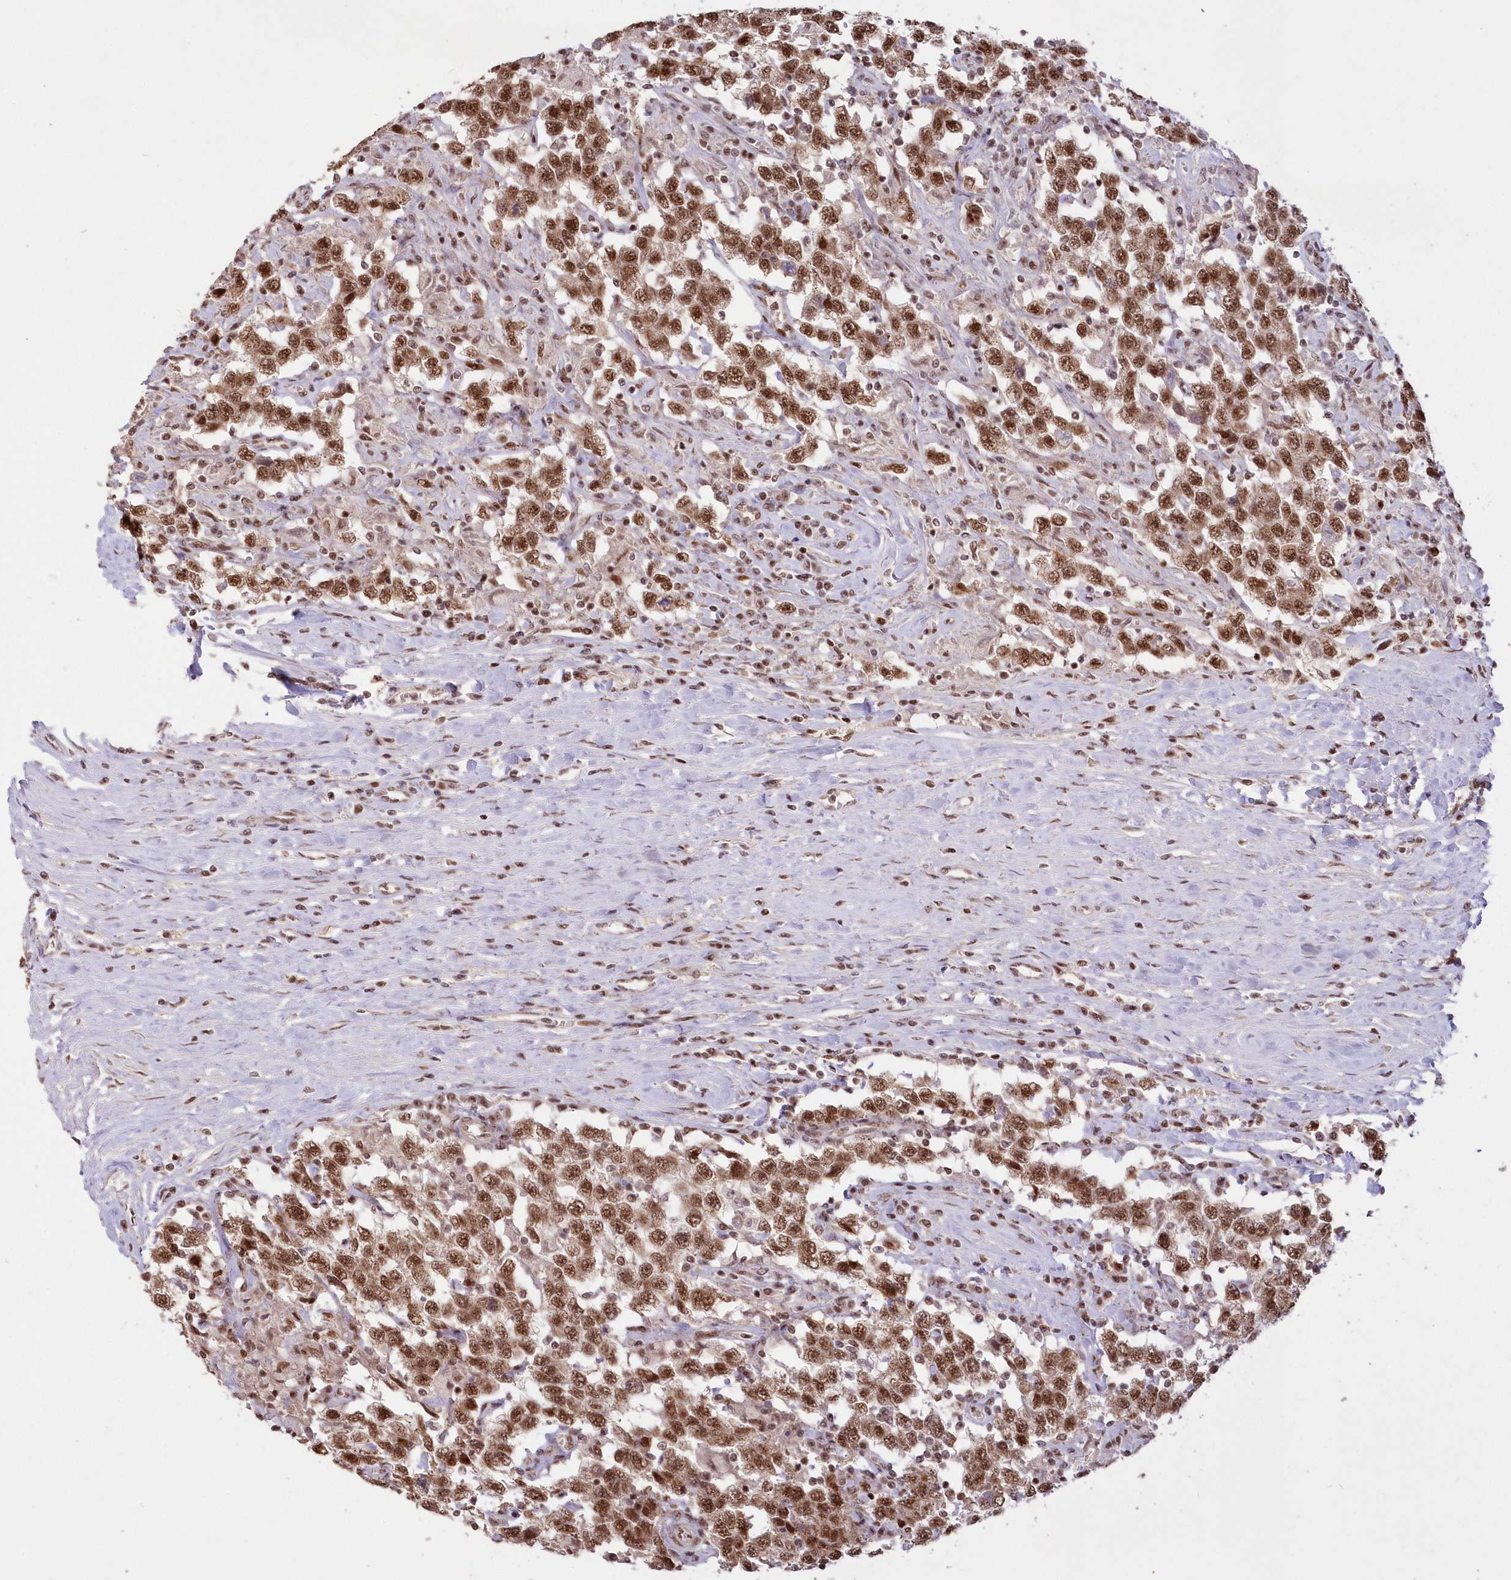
{"staining": {"intensity": "moderate", "quantity": ">75%", "location": "cytoplasmic/membranous,nuclear"}, "tissue": "testis cancer", "cell_type": "Tumor cells", "image_type": "cancer", "snomed": [{"axis": "morphology", "description": "Seminoma, NOS"}, {"axis": "topography", "description": "Testis"}], "caption": "Immunohistochemistry (IHC) staining of seminoma (testis), which shows medium levels of moderate cytoplasmic/membranous and nuclear expression in approximately >75% of tumor cells indicating moderate cytoplasmic/membranous and nuclear protein positivity. The staining was performed using DAB (brown) for protein detection and nuclei were counterstained in hematoxylin (blue).", "gene": "WBP1L", "patient": {"sex": "male", "age": 41}}